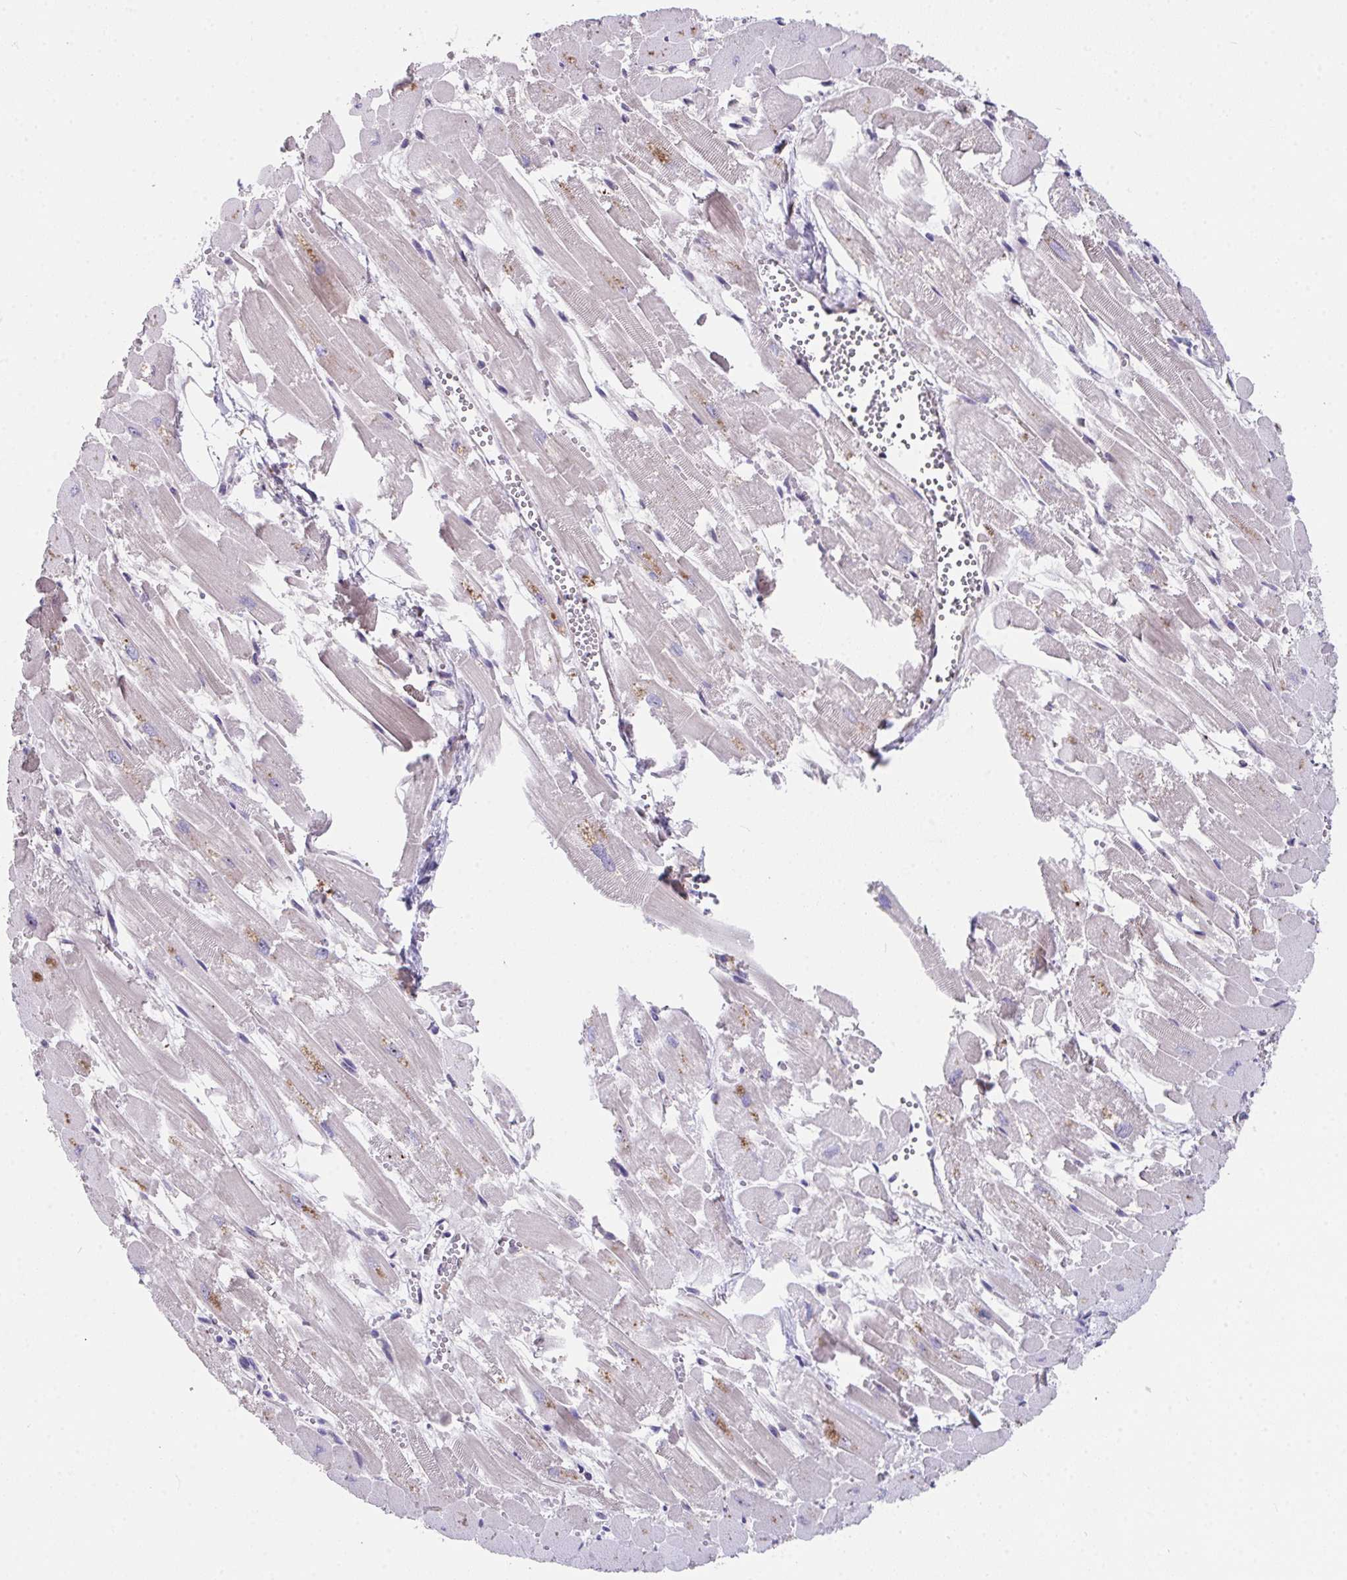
{"staining": {"intensity": "weak", "quantity": "25%-75%", "location": "cytoplasmic/membranous"}, "tissue": "heart muscle", "cell_type": "Cardiomyocytes", "image_type": "normal", "snomed": [{"axis": "morphology", "description": "Normal tissue, NOS"}, {"axis": "topography", "description": "Heart"}], "caption": "This histopathology image displays immunohistochemistry (IHC) staining of normal human heart muscle, with low weak cytoplasmic/membranous positivity in approximately 25%-75% of cardiomyocytes.", "gene": "RBBP6", "patient": {"sex": "female", "age": 52}}